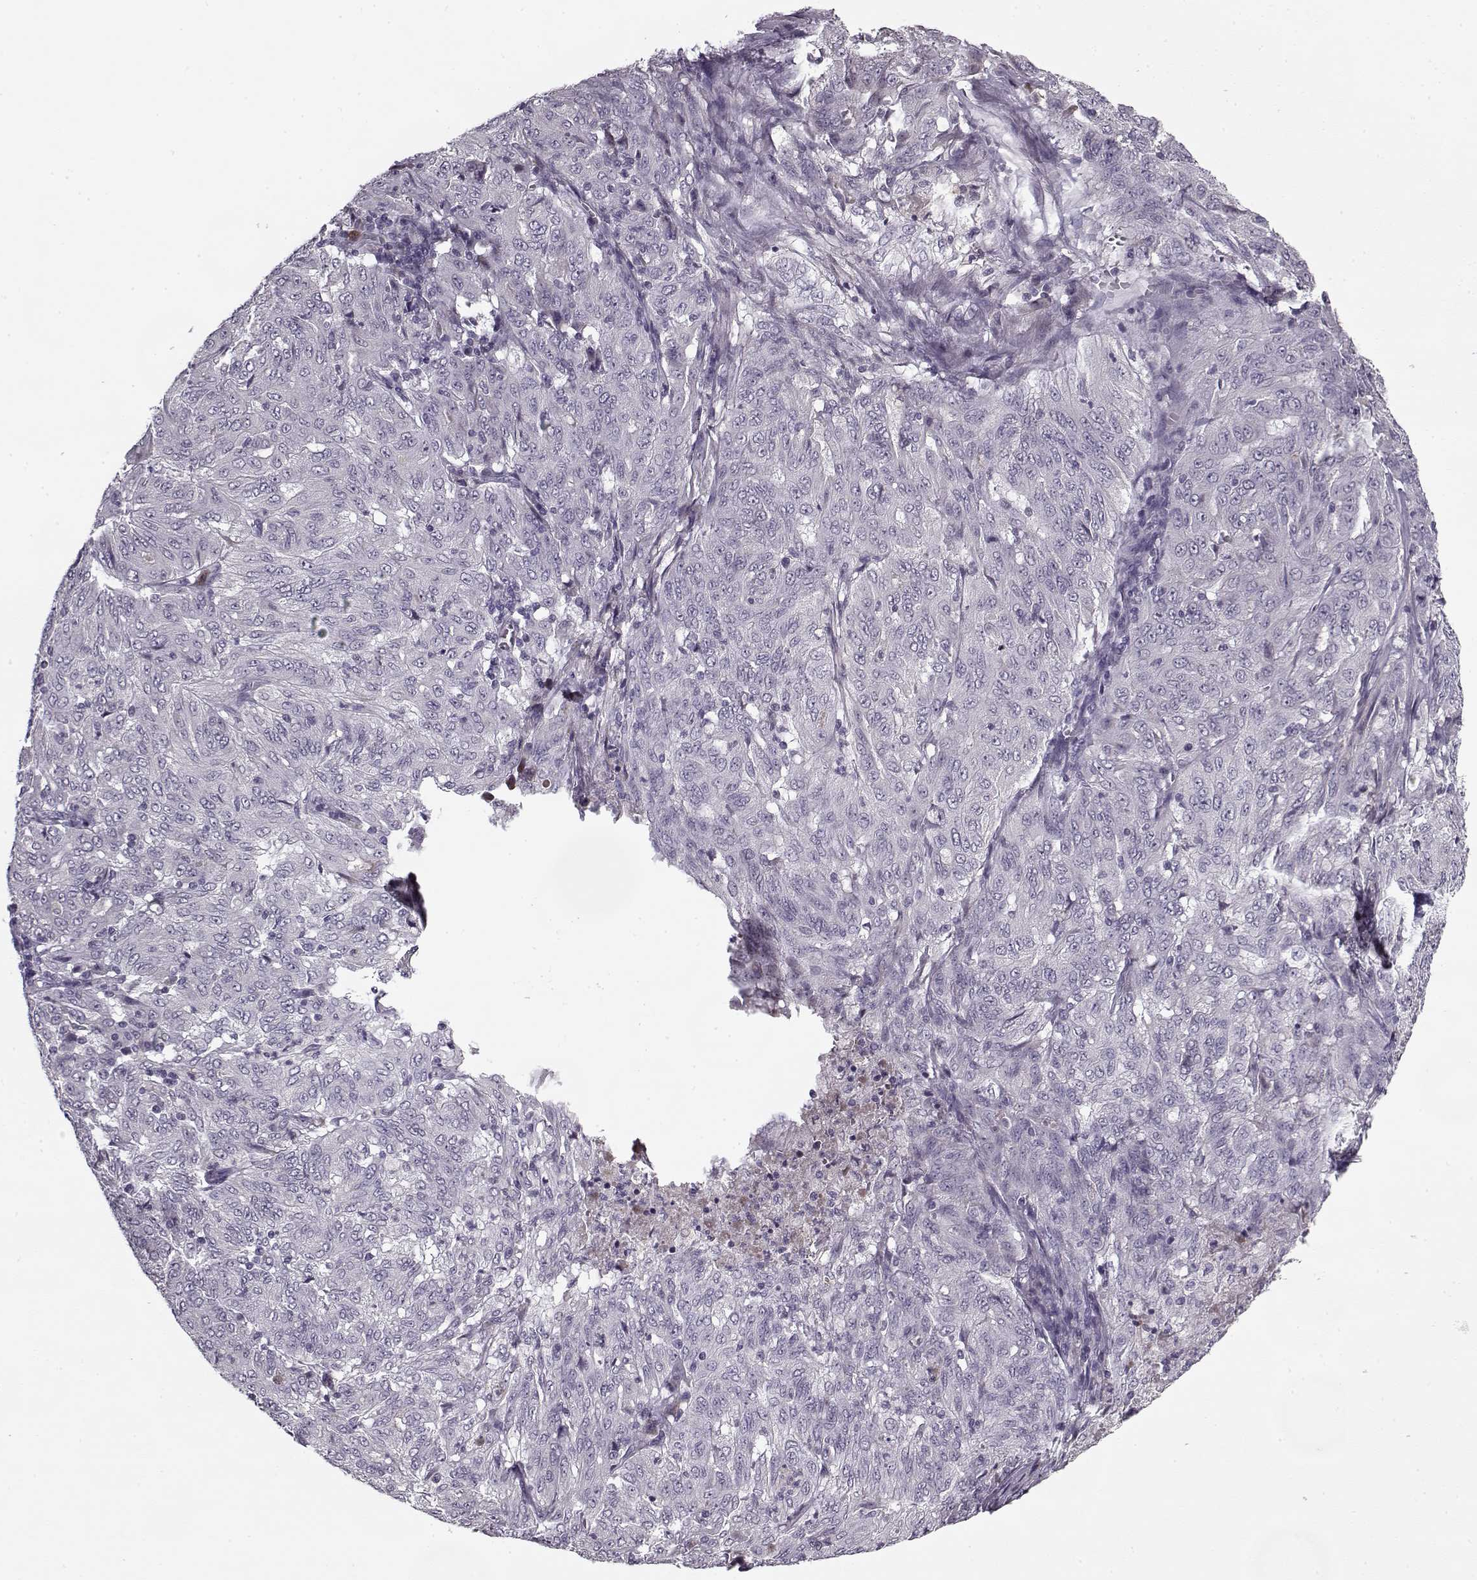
{"staining": {"intensity": "negative", "quantity": "none", "location": "none"}, "tissue": "pancreatic cancer", "cell_type": "Tumor cells", "image_type": "cancer", "snomed": [{"axis": "morphology", "description": "Adenocarcinoma, NOS"}, {"axis": "topography", "description": "Pancreas"}], "caption": "High power microscopy micrograph of an IHC histopathology image of pancreatic adenocarcinoma, revealing no significant positivity in tumor cells. (DAB IHC, high magnification).", "gene": "KRT9", "patient": {"sex": "male", "age": 63}}